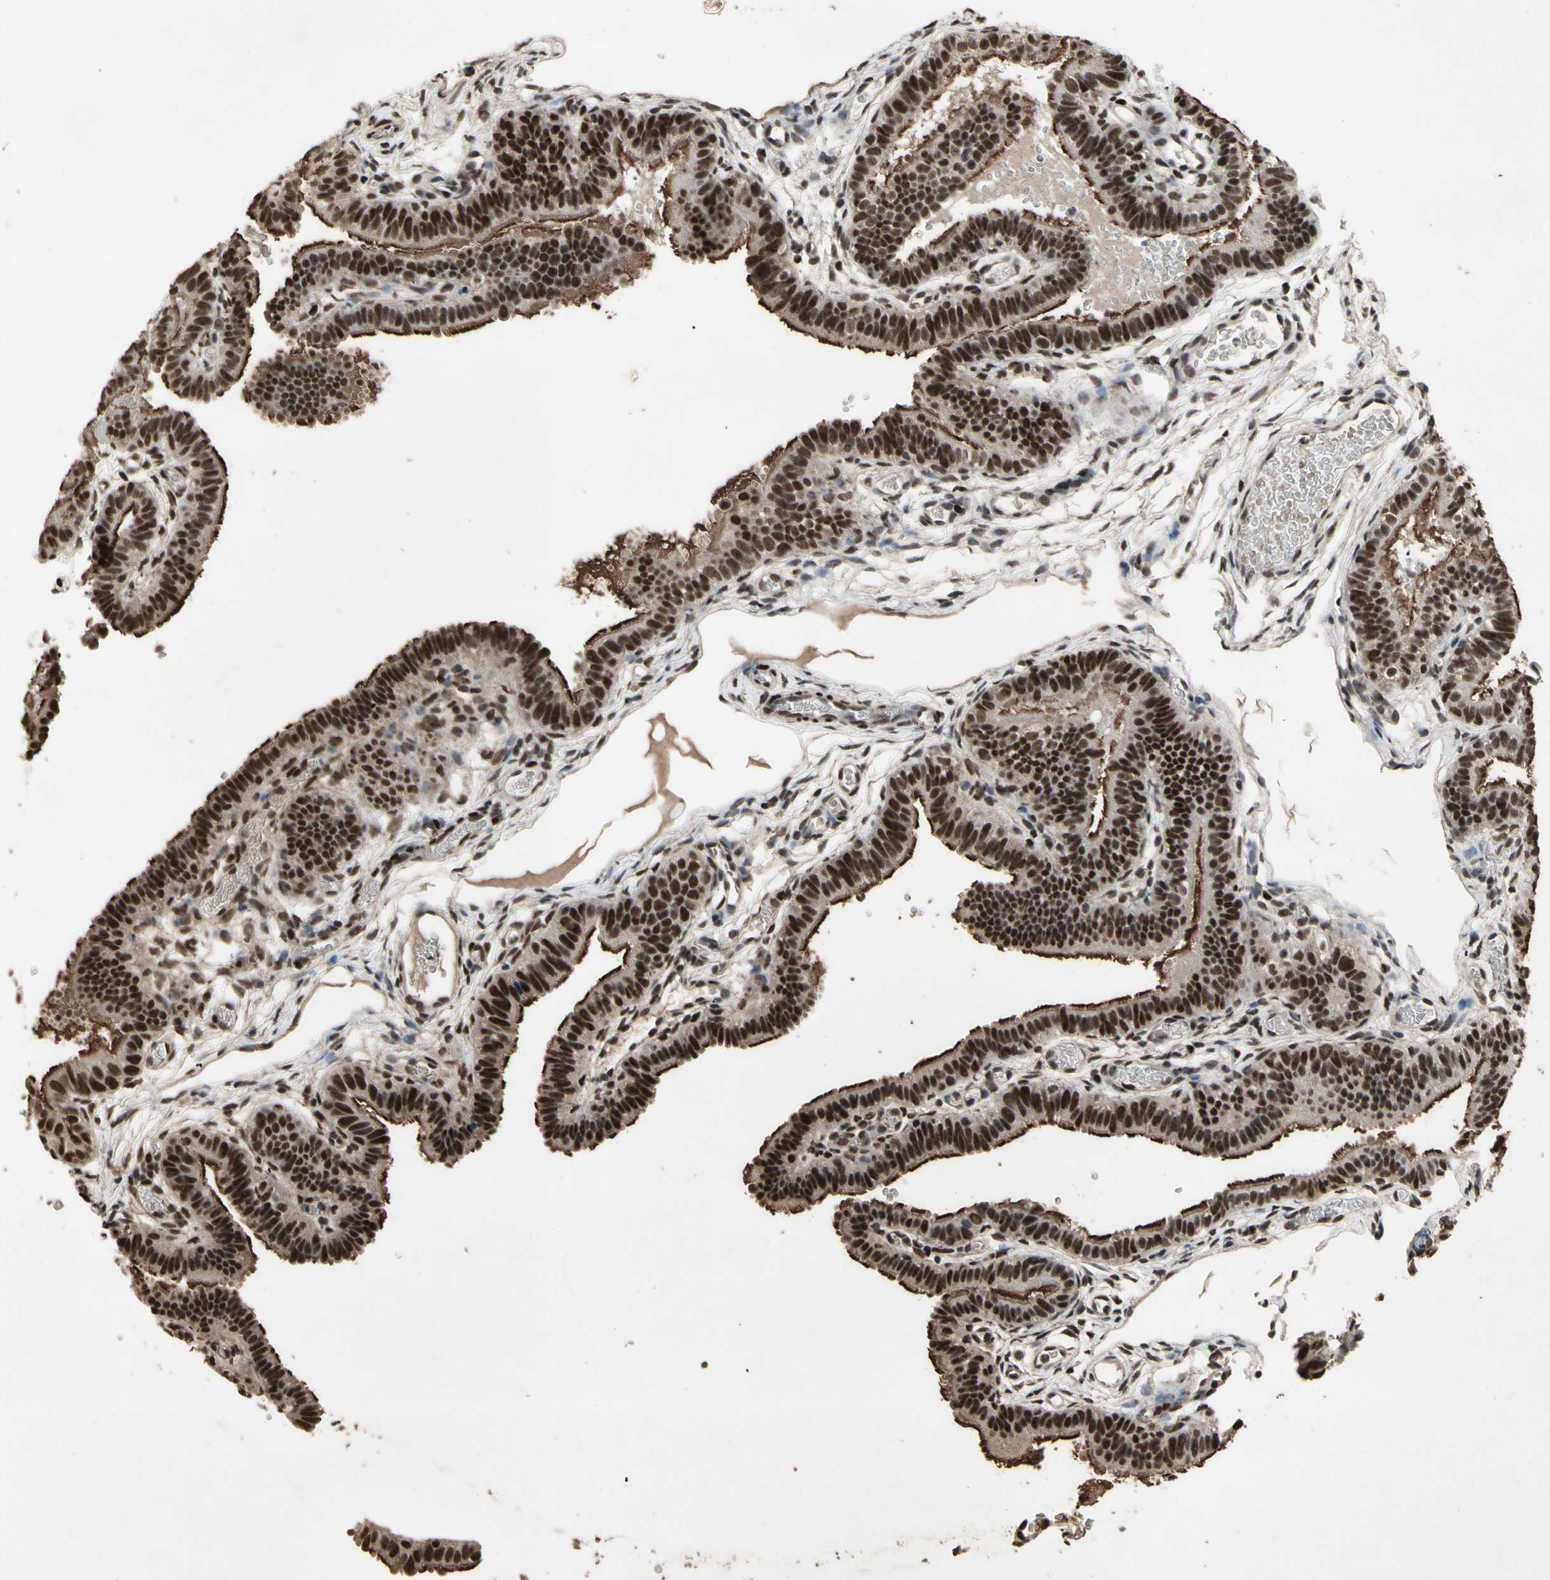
{"staining": {"intensity": "strong", "quantity": ">75%", "location": "cytoplasmic/membranous,nuclear"}, "tissue": "fallopian tube", "cell_type": "Glandular cells", "image_type": "normal", "snomed": [{"axis": "morphology", "description": "Normal tissue, NOS"}, {"axis": "topography", "description": "Fallopian tube"}, {"axis": "topography", "description": "Placenta"}], "caption": "Human fallopian tube stained with a brown dye shows strong cytoplasmic/membranous,nuclear positive positivity in about >75% of glandular cells.", "gene": "TBX2", "patient": {"sex": "female", "age": 34}}